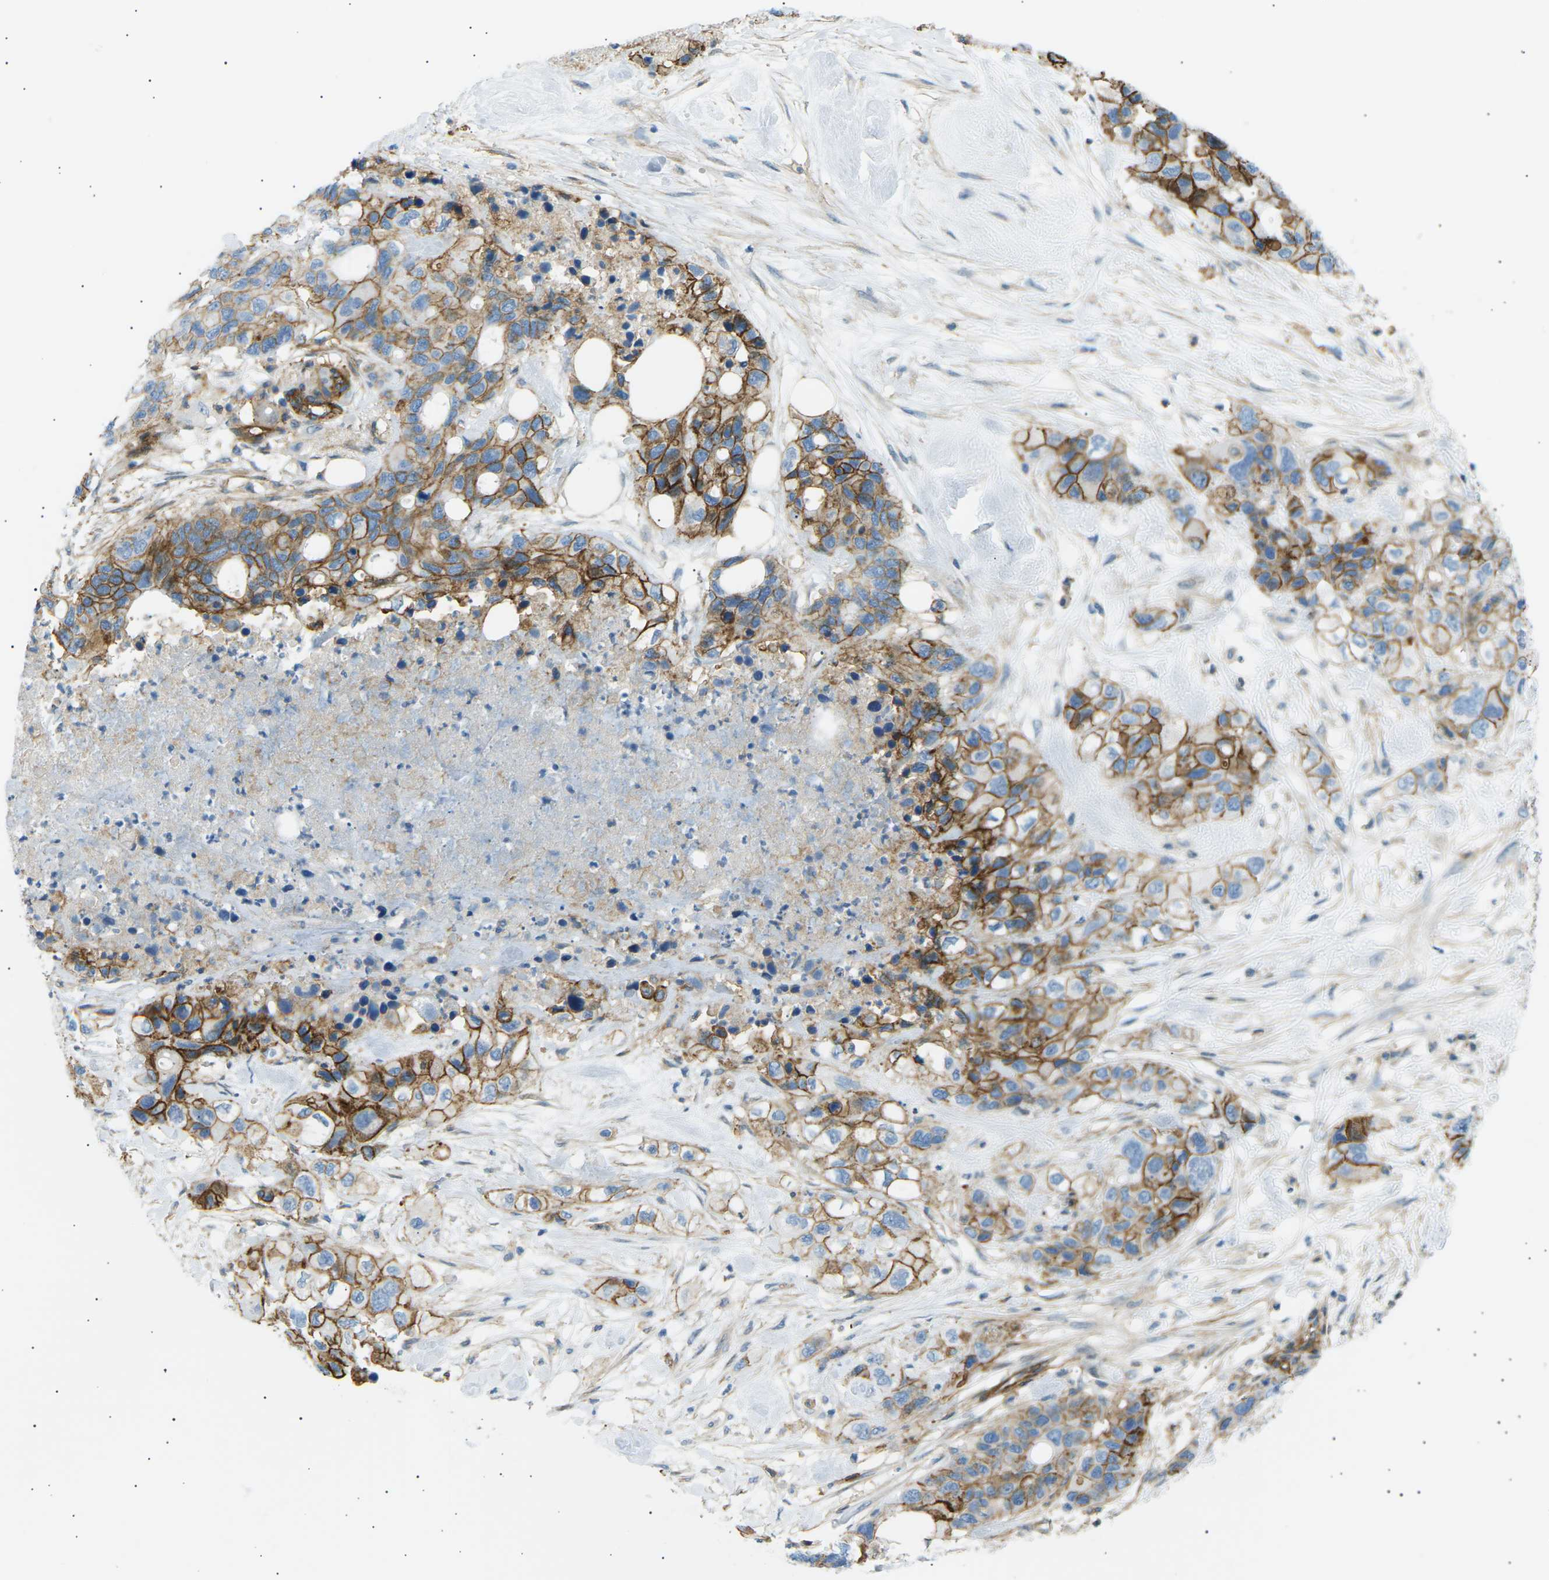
{"staining": {"intensity": "moderate", "quantity": "25%-75%", "location": "cytoplasmic/membranous"}, "tissue": "pancreatic cancer", "cell_type": "Tumor cells", "image_type": "cancer", "snomed": [{"axis": "morphology", "description": "Adenocarcinoma, NOS"}, {"axis": "topography", "description": "Pancreas"}], "caption": "Adenocarcinoma (pancreatic) stained for a protein shows moderate cytoplasmic/membranous positivity in tumor cells.", "gene": "ATP2B4", "patient": {"sex": "female", "age": 71}}